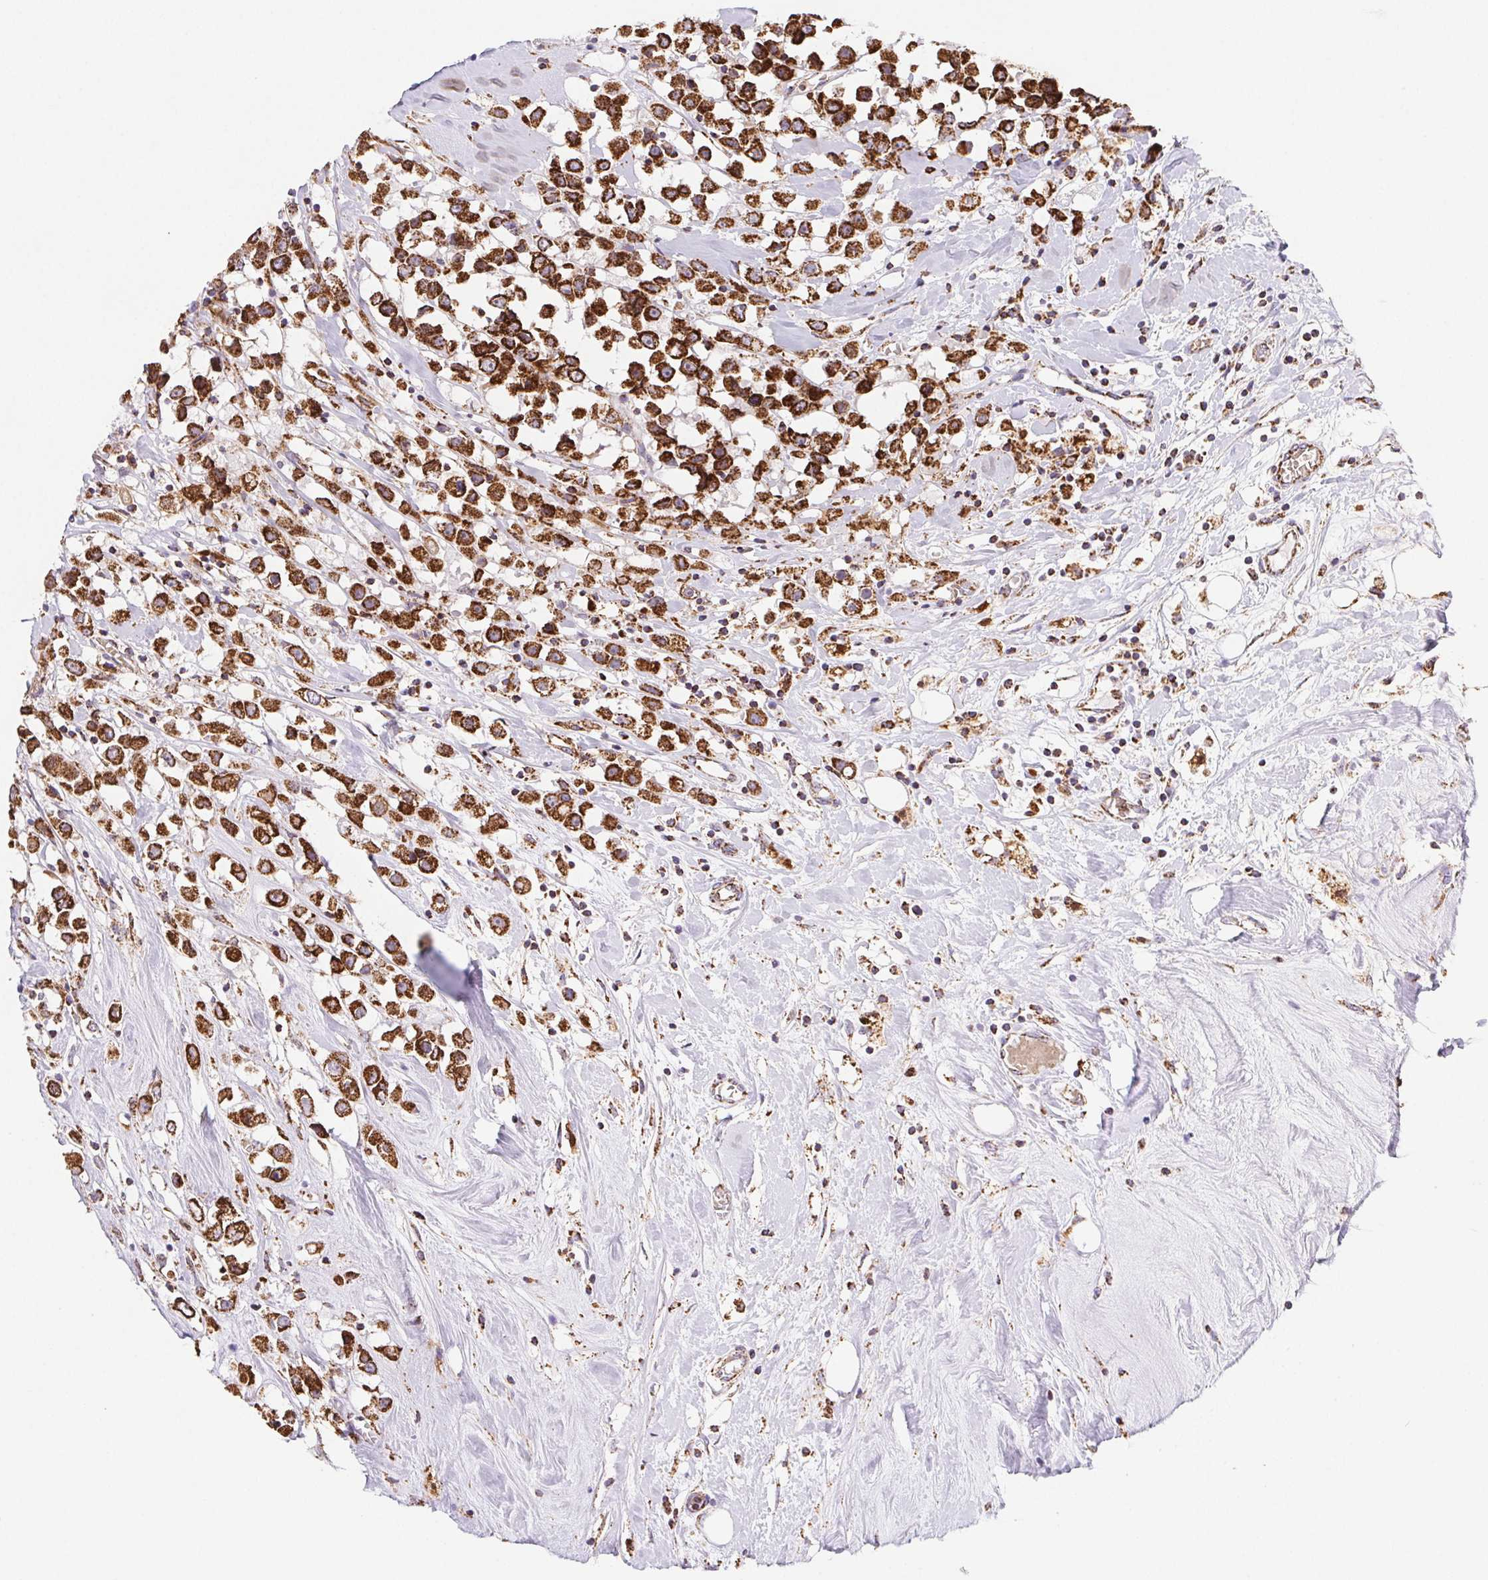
{"staining": {"intensity": "strong", "quantity": ">75%", "location": "cytoplasmic/membranous"}, "tissue": "breast cancer", "cell_type": "Tumor cells", "image_type": "cancer", "snomed": [{"axis": "morphology", "description": "Duct carcinoma"}, {"axis": "topography", "description": "Breast"}], "caption": "Breast cancer was stained to show a protein in brown. There is high levels of strong cytoplasmic/membranous expression in about >75% of tumor cells.", "gene": "NIPSNAP2", "patient": {"sex": "female", "age": 61}}